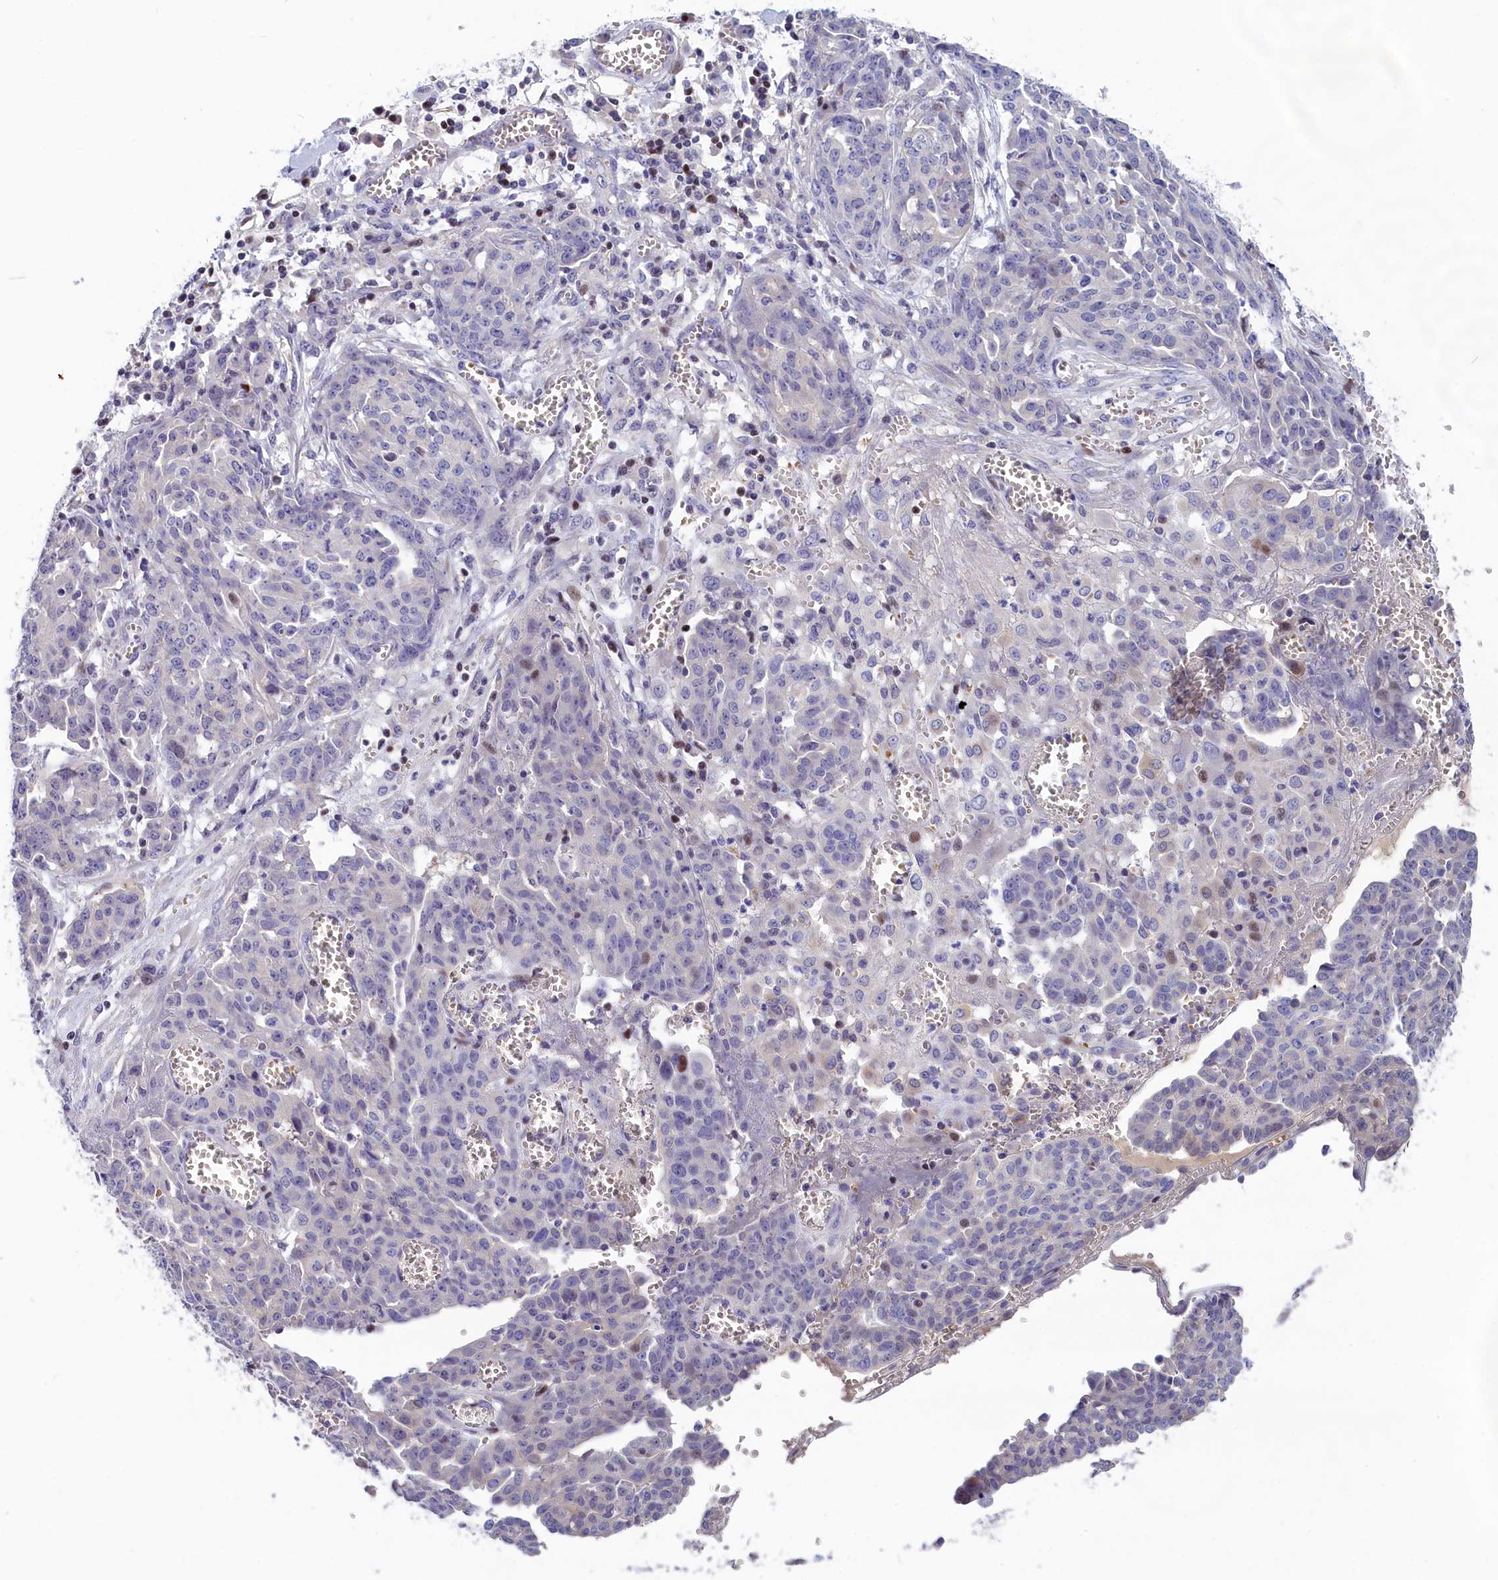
{"staining": {"intensity": "negative", "quantity": "none", "location": "none"}, "tissue": "ovarian cancer", "cell_type": "Tumor cells", "image_type": "cancer", "snomed": [{"axis": "morphology", "description": "Cystadenocarcinoma, serous, NOS"}, {"axis": "topography", "description": "Soft tissue"}, {"axis": "topography", "description": "Ovary"}], "caption": "Immunohistochemistry (IHC) image of ovarian cancer stained for a protein (brown), which shows no expression in tumor cells. (Stains: DAB (3,3'-diaminobenzidine) immunohistochemistry with hematoxylin counter stain, Microscopy: brightfield microscopy at high magnification).", "gene": "NKPD1", "patient": {"sex": "female", "age": 57}}